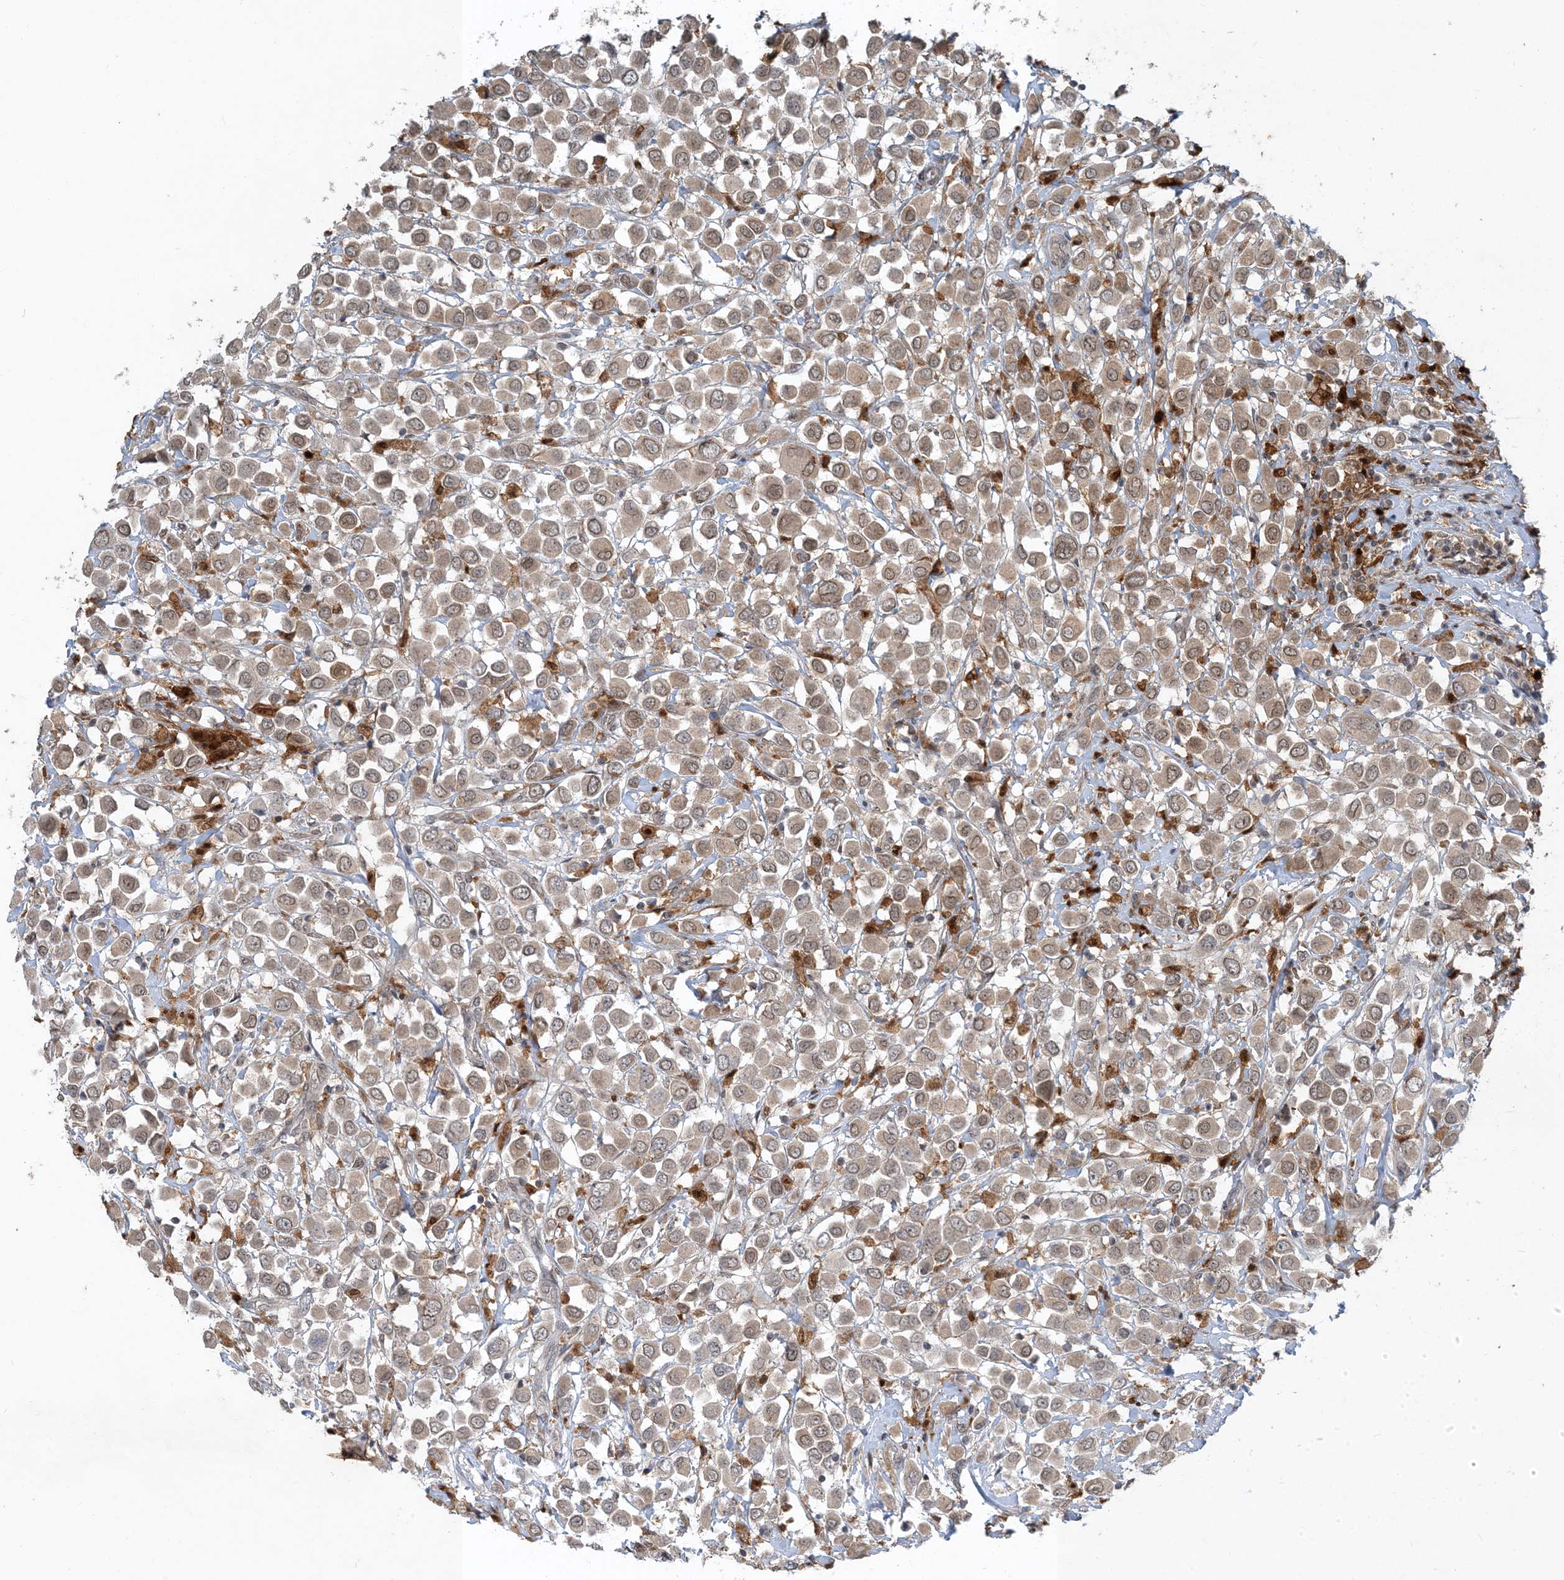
{"staining": {"intensity": "weak", "quantity": "25%-75%", "location": "cytoplasmic/membranous,nuclear"}, "tissue": "breast cancer", "cell_type": "Tumor cells", "image_type": "cancer", "snomed": [{"axis": "morphology", "description": "Duct carcinoma"}, {"axis": "topography", "description": "Breast"}], "caption": "Immunohistochemistry photomicrograph of human intraductal carcinoma (breast) stained for a protein (brown), which exhibits low levels of weak cytoplasmic/membranous and nuclear expression in about 25%-75% of tumor cells.", "gene": "NAGK", "patient": {"sex": "female", "age": 61}}